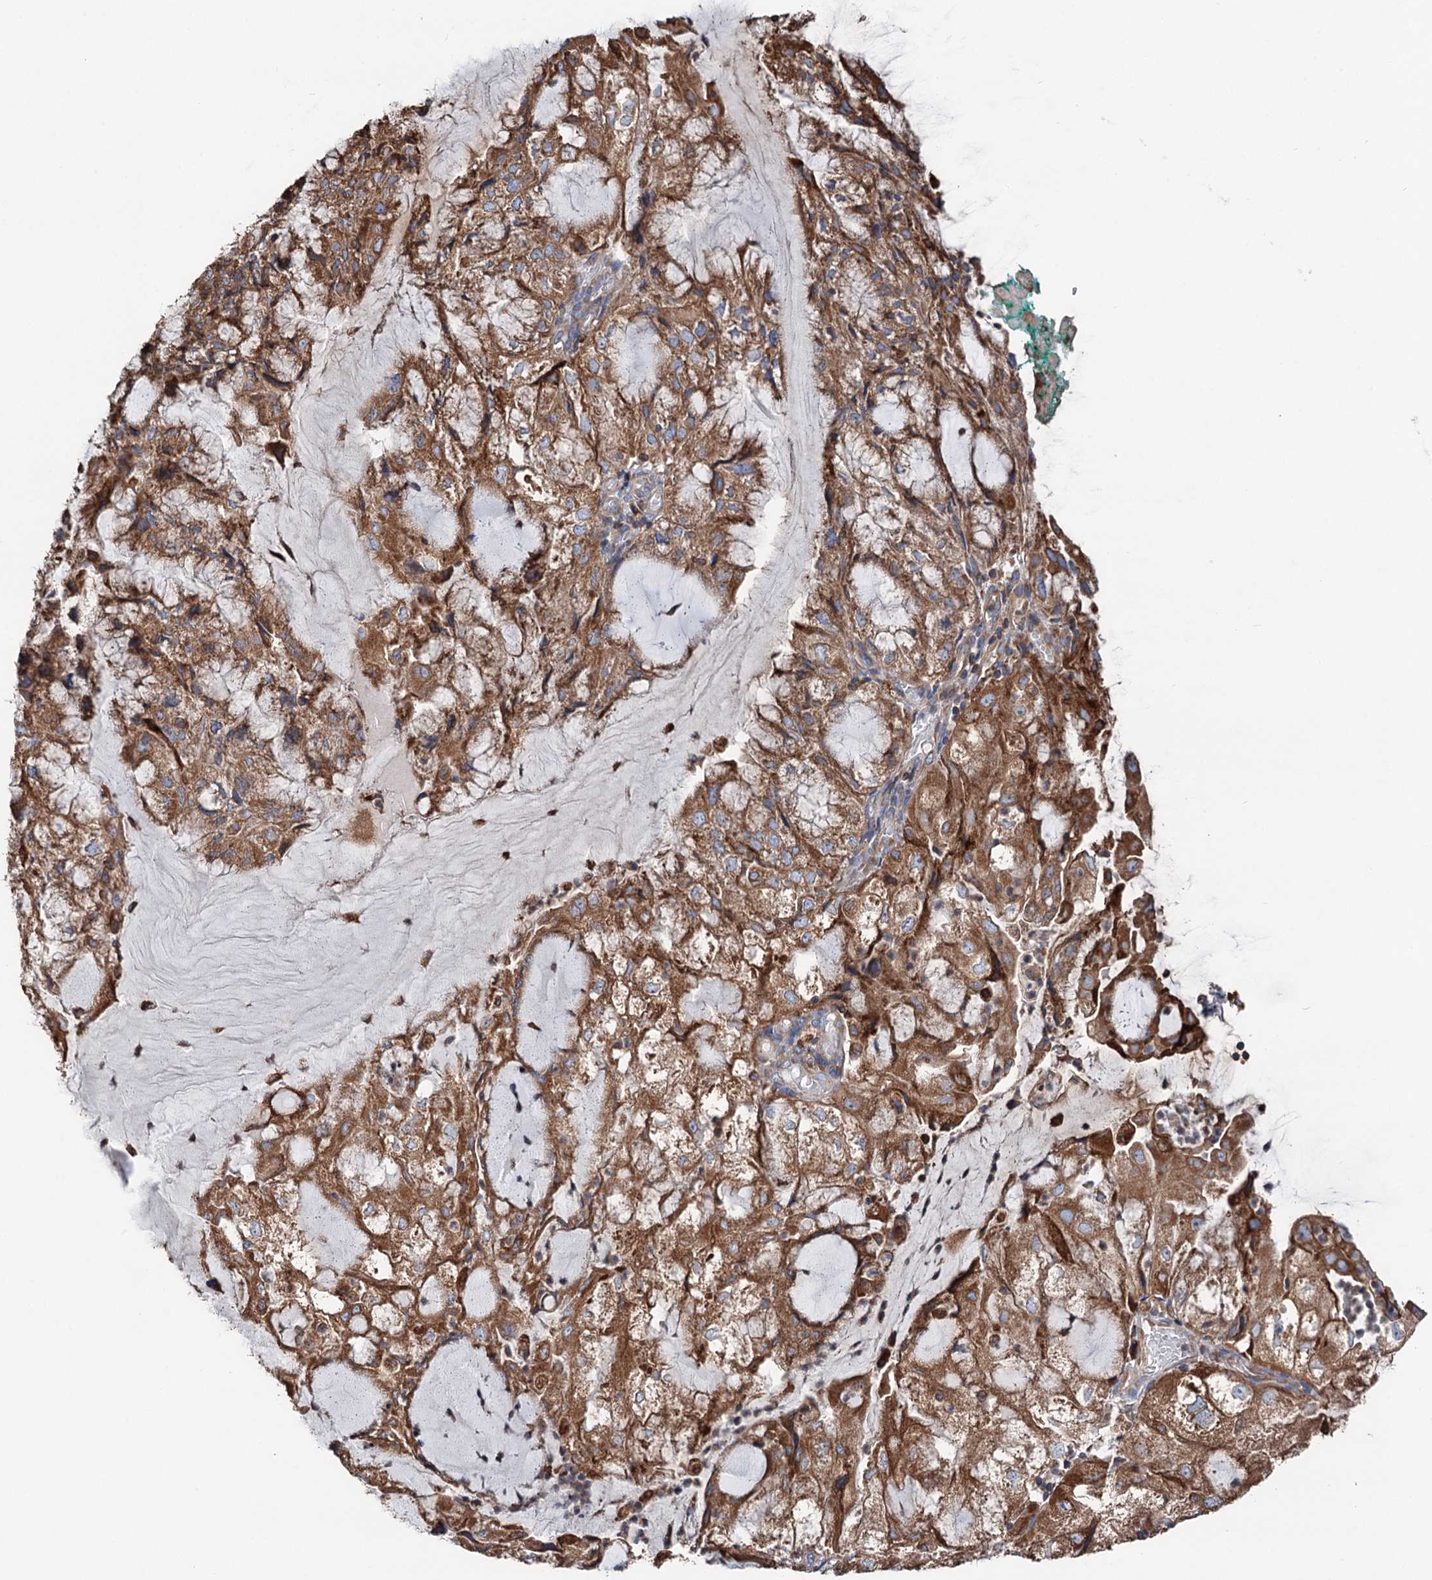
{"staining": {"intensity": "strong", "quantity": ">75%", "location": "cytoplasmic/membranous"}, "tissue": "endometrial cancer", "cell_type": "Tumor cells", "image_type": "cancer", "snomed": [{"axis": "morphology", "description": "Adenocarcinoma, NOS"}, {"axis": "topography", "description": "Endometrium"}], "caption": "DAB (3,3'-diaminobenzidine) immunohistochemical staining of adenocarcinoma (endometrial) displays strong cytoplasmic/membranous protein expression in approximately >75% of tumor cells.", "gene": "ERP29", "patient": {"sex": "female", "age": 81}}